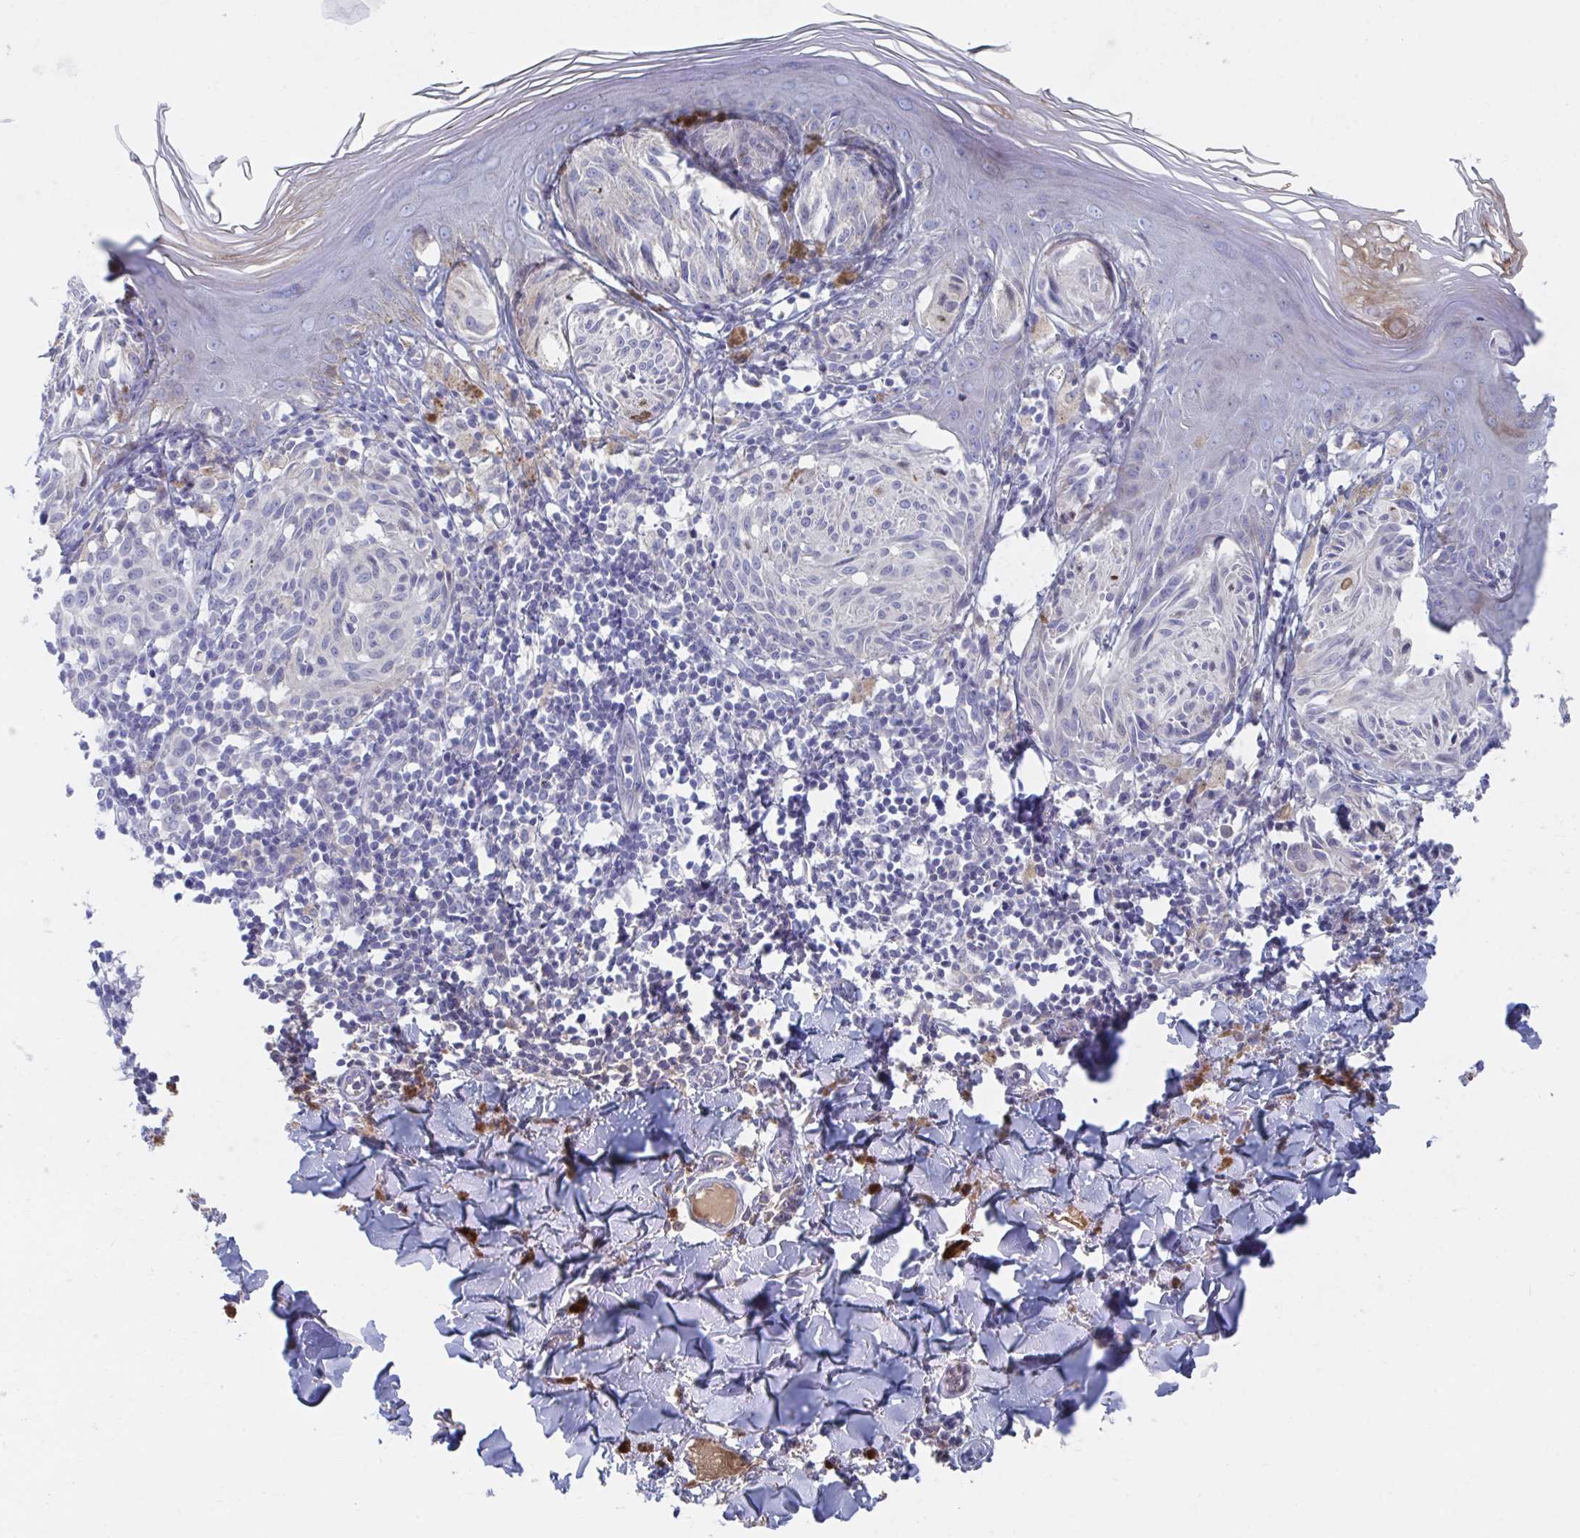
{"staining": {"intensity": "negative", "quantity": "none", "location": "none"}, "tissue": "melanoma", "cell_type": "Tumor cells", "image_type": "cancer", "snomed": [{"axis": "morphology", "description": "Malignant melanoma, NOS"}, {"axis": "topography", "description": "Skin"}], "caption": "Malignant melanoma stained for a protein using IHC exhibits no staining tumor cells.", "gene": "TNFAIP6", "patient": {"sex": "female", "age": 38}}